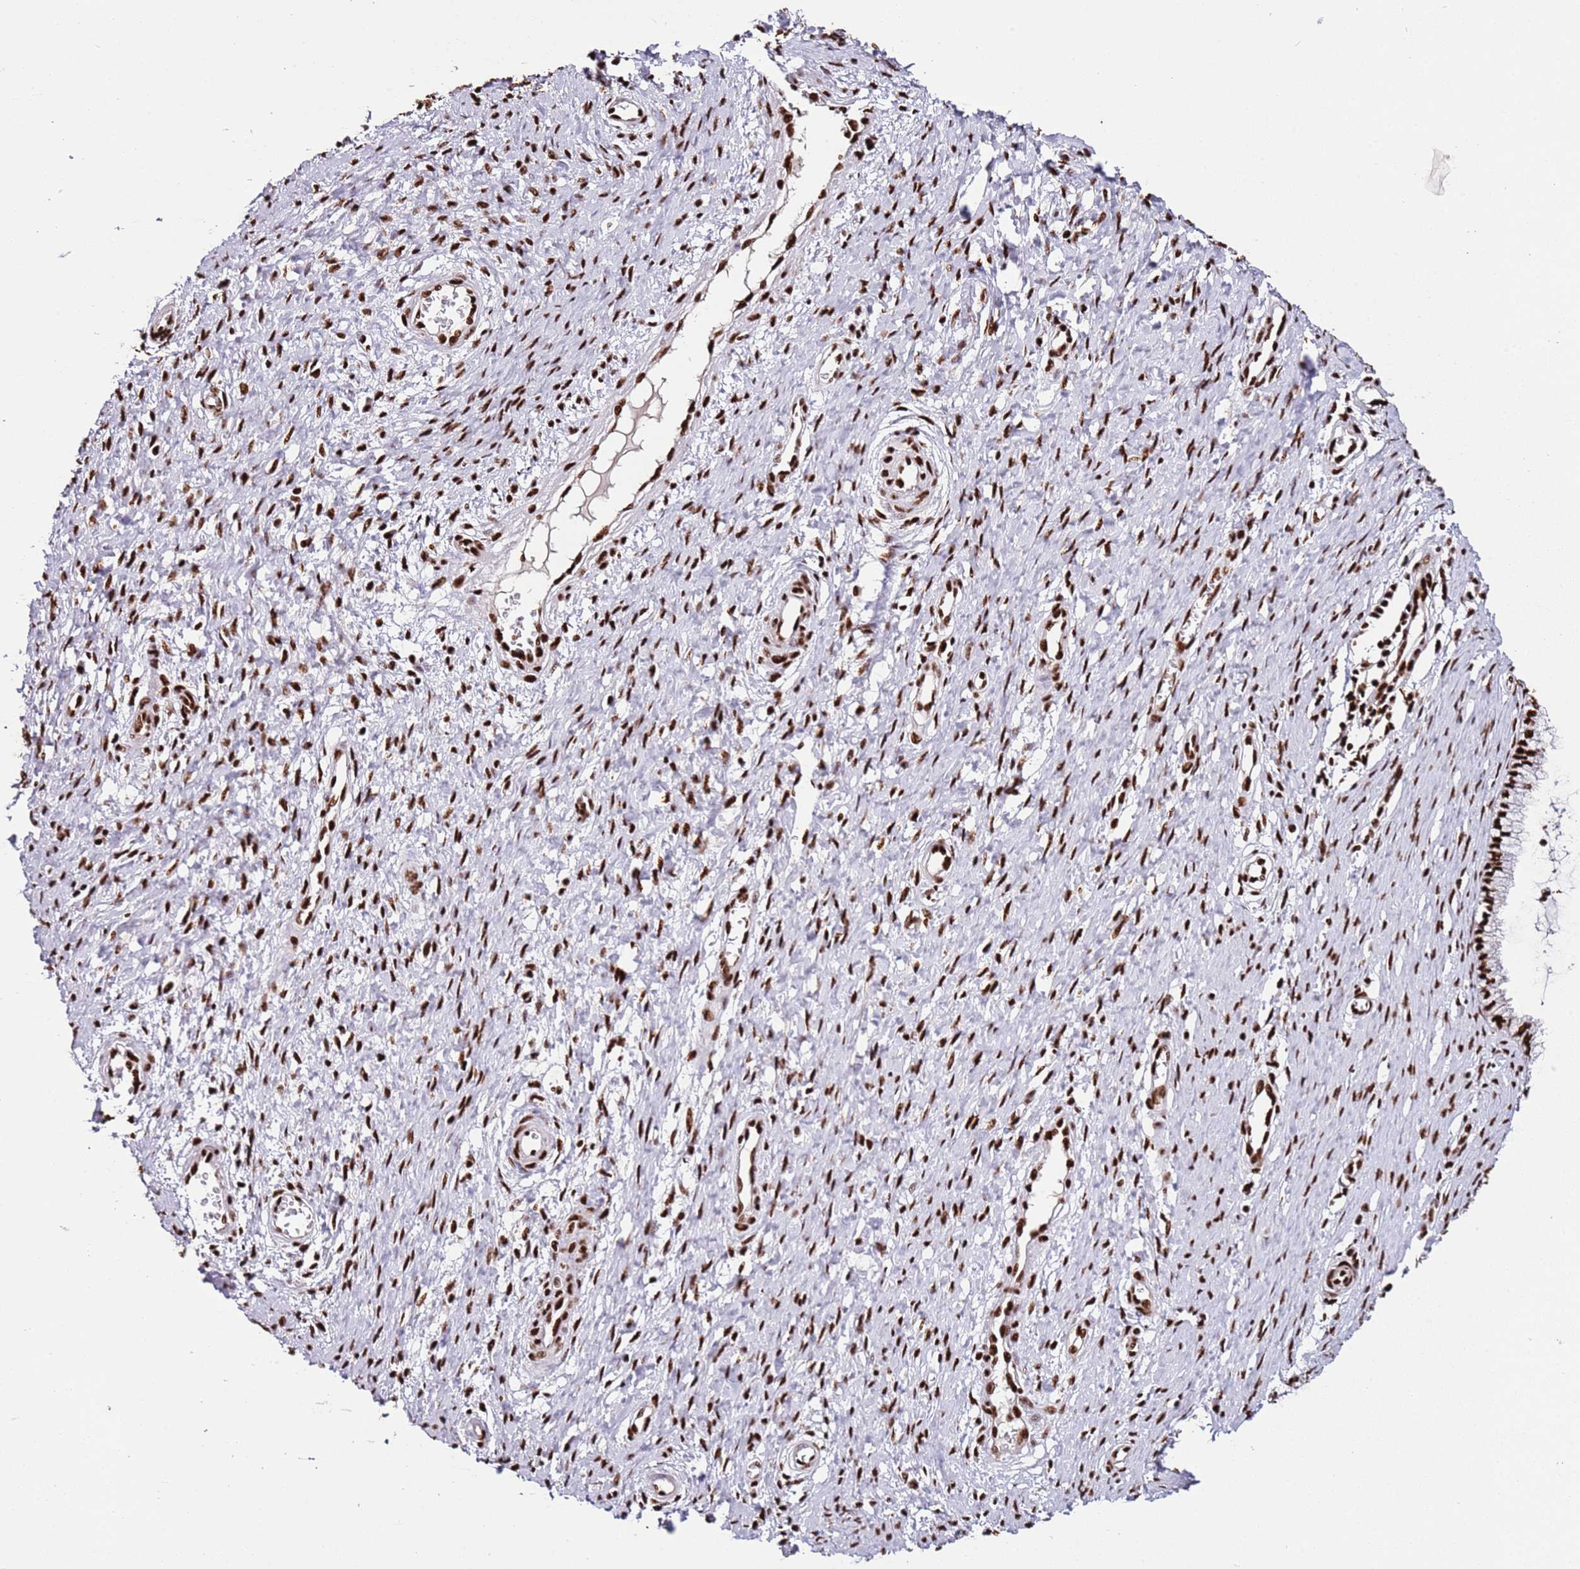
{"staining": {"intensity": "strong", "quantity": ">75%", "location": "nuclear"}, "tissue": "cervix", "cell_type": "Glandular cells", "image_type": "normal", "snomed": [{"axis": "morphology", "description": "Normal tissue, NOS"}, {"axis": "topography", "description": "Cervix"}], "caption": "A high-resolution photomicrograph shows immunohistochemistry staining of unremarkable cervix, which shows strong nuclear staining in about >75% of glandular cells. (DAB (3,3'-diaminobenzidine) IHC, brown staining for protein, blue staining for nuclei).", "gene": "C6orf226", "patient": {"sex": "female", "age": 55}}